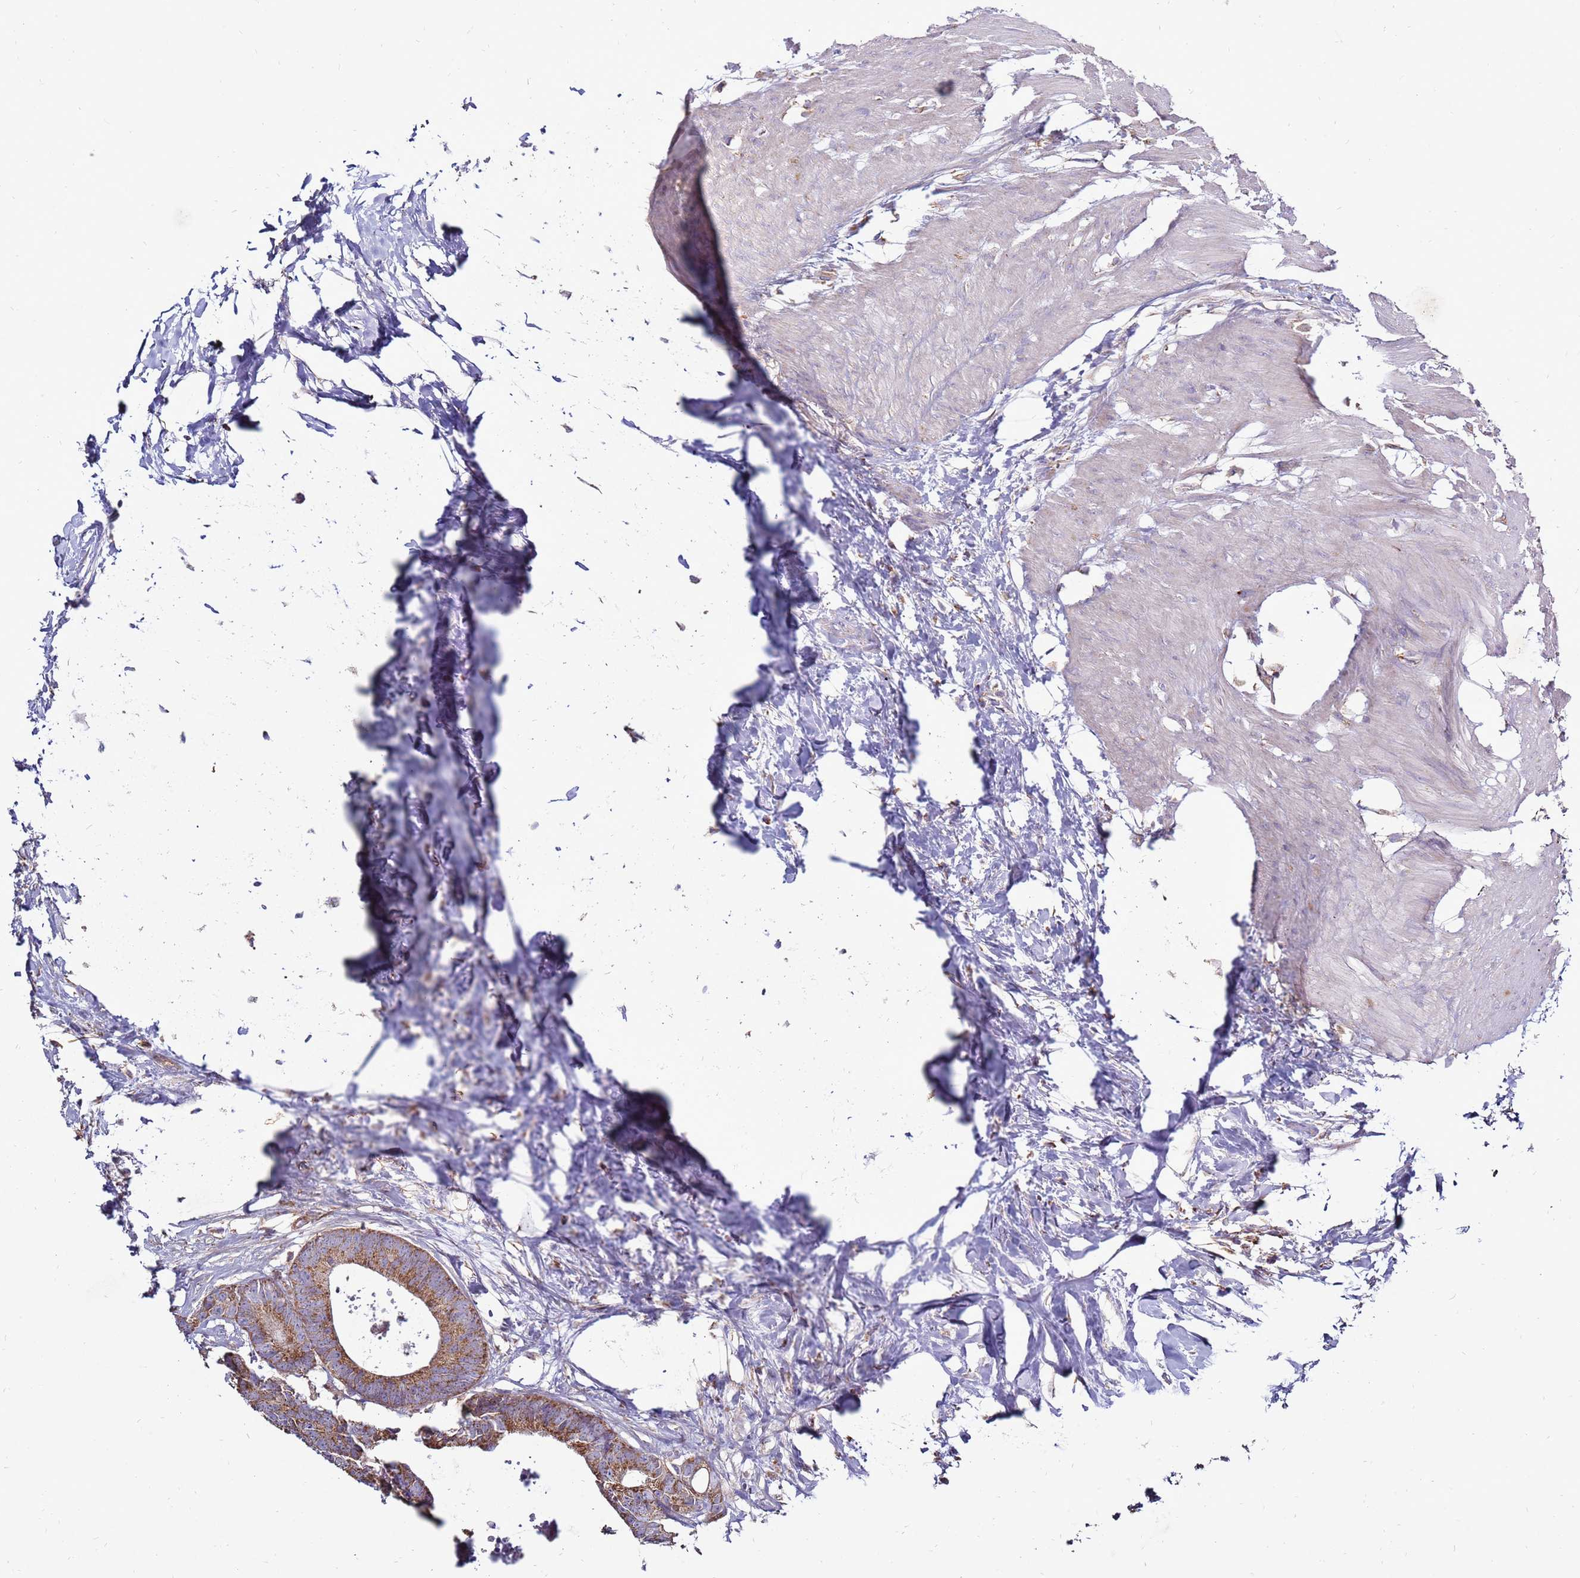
{"staining": {"intensity": "moderate", "quantity": ">75%", "location": "cytoplasmic/membranous"}, "tissue": "colorectal cancer", "cell_type": "Tumor cells", "image_type": "cancer", "snomed": [{"axis": "morphology", "description": "Adenocarcinoma, NOS"}, {"axis": "topography", "description": "Colon"}], "caption": "There is medium levels of moderate cytoplasmic/membranous staining in tumor cells of colorectal cancer, as demonstrated by immunohistochemical staining (brown color).", "gene": "TRAPPC4", "patient": {"sex": "female", "age": 57}}